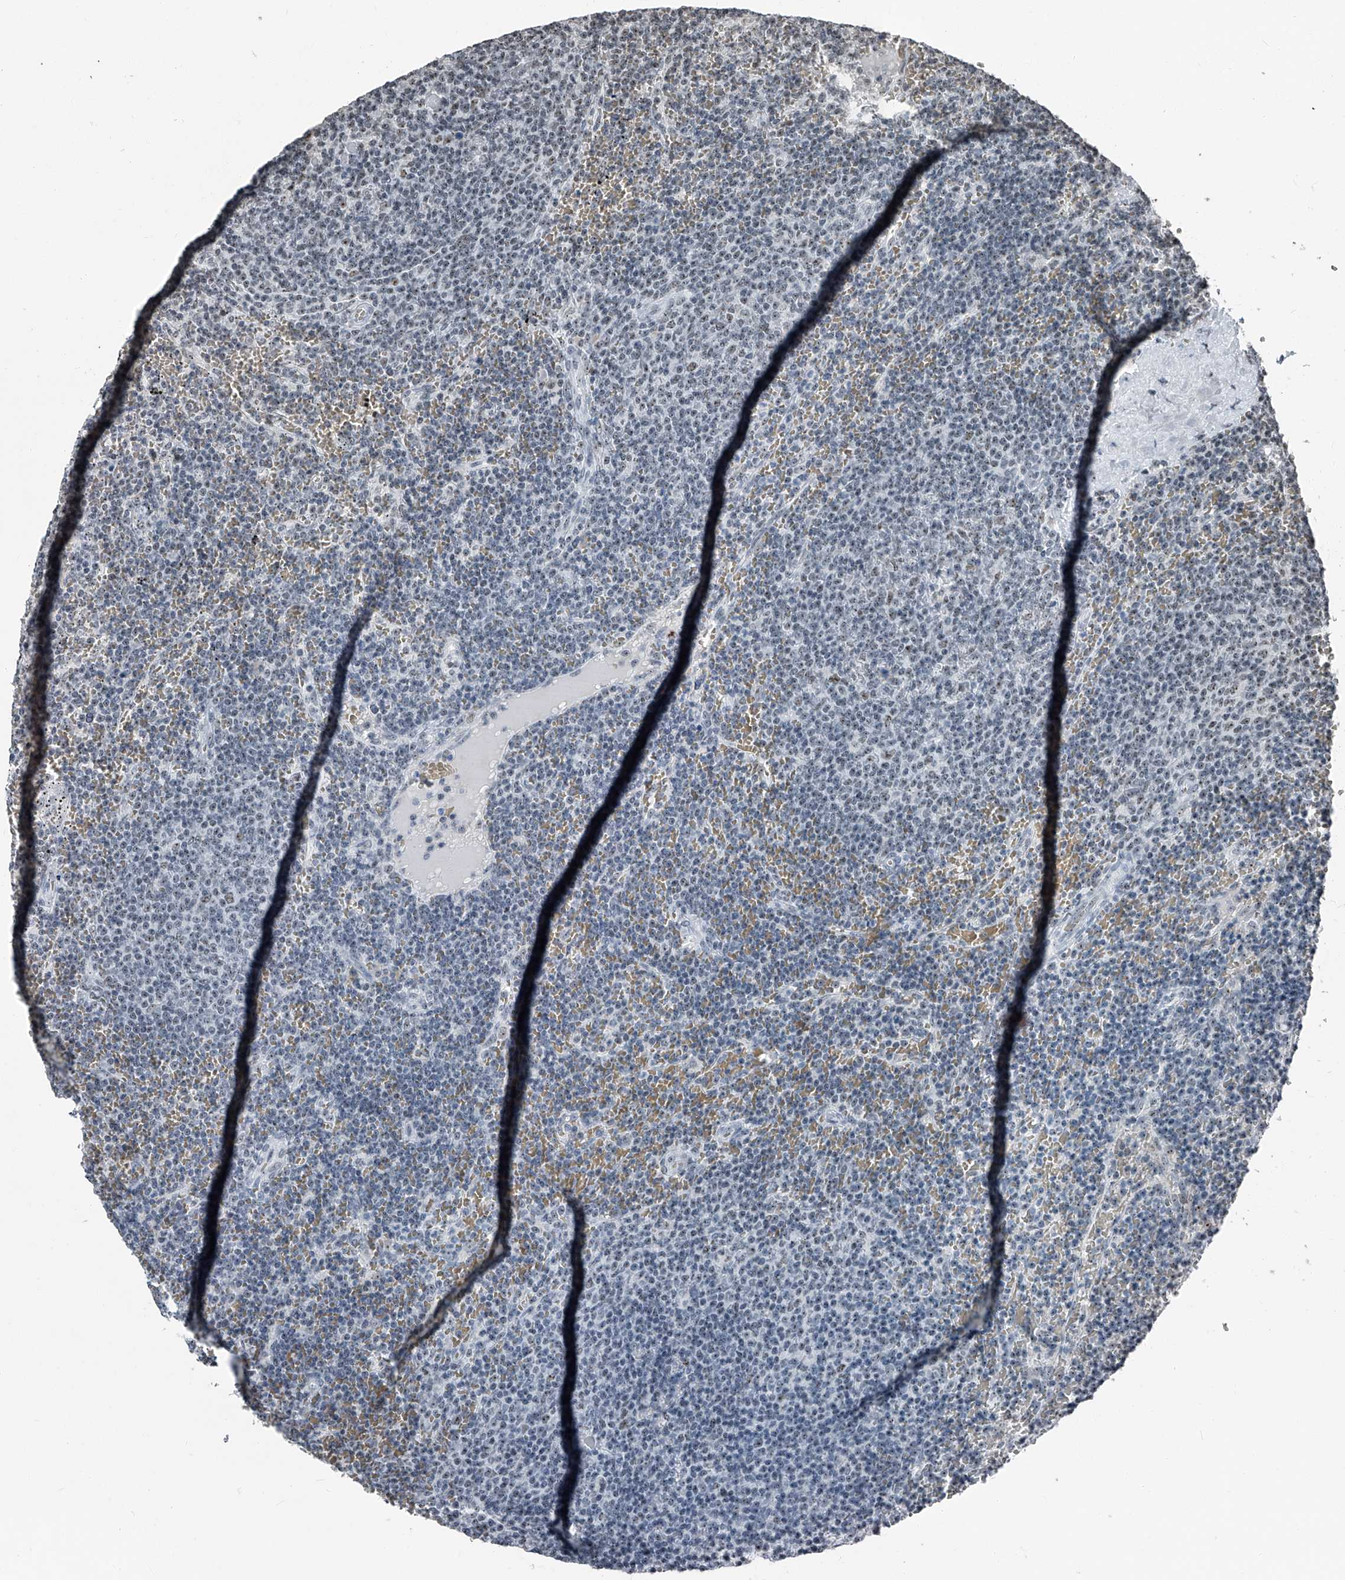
{"staining": {"intensity": "weak", "quantity": "25%-75%", "location": "nuclear"}, "tissue": "lymphoma", "cell_type": "Tumor cells", "image_type": "cancer", "snomed": [{"axis": "morphology", "description": "Malignant lymphoma, non-Hodgkin's type, Low grade"}, {"axis": "topography", "description": "Spleen"}], "caption": "Immunohistochemical staining of lymphoma demonstrates weak nuclear protein expression in about 25%-75% of tumor cells. (DAB (3,3'-diaminobenzidine) IHC, brown staining for protein, blue staining for nuclei).", "gene": "TCOF1", "patient": {"sex": "female", "age": 50}}